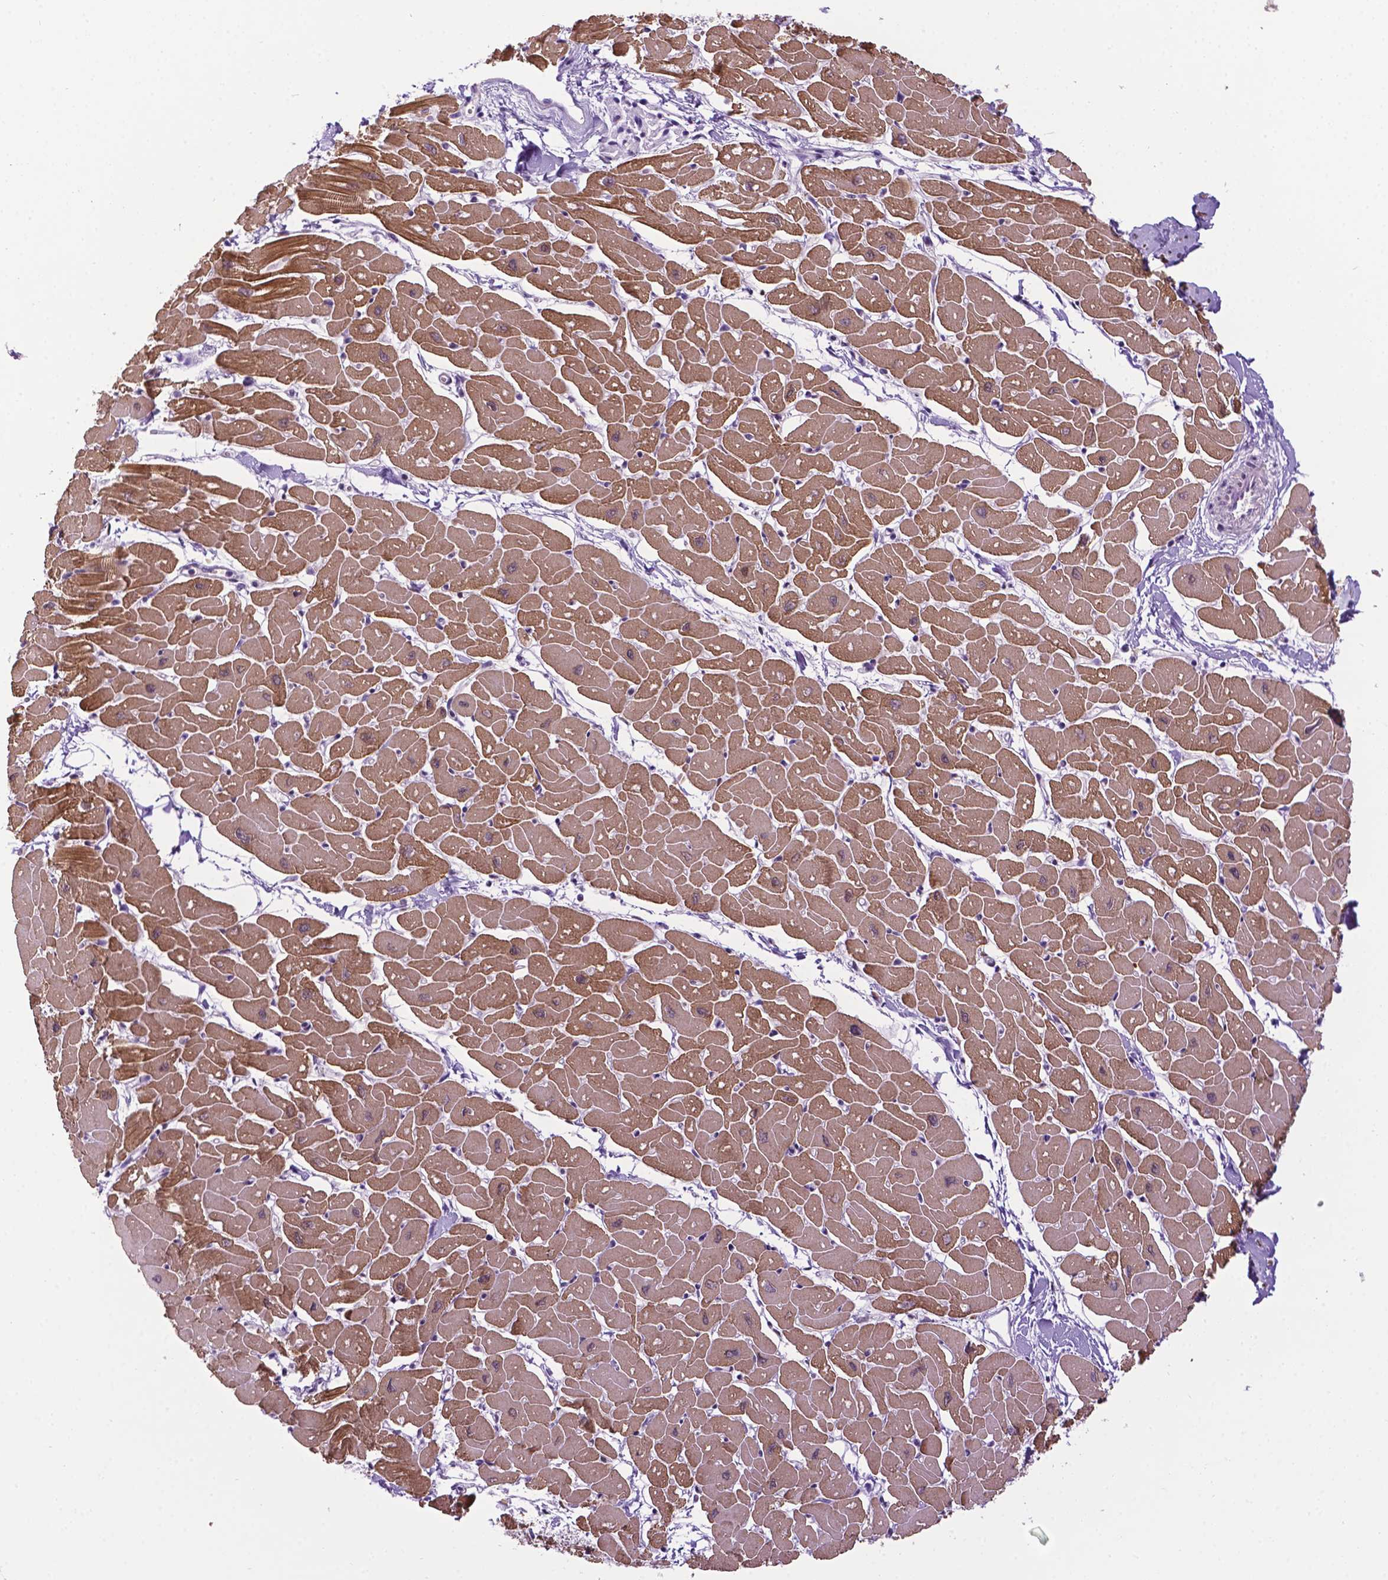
{"staining": {"intensity": "strong", "quantity": ">75%", "location": "cytoplasmic/membranous"}, "tissue": "heart muscle", "cell_type": "Cardiomyocytes", "image_type": "normal", "snomed": [{"axis": "morphology", "description": "Normal tissue, NOS"}, {"axis": "topography", "description": "Heart"}], "caption": "A brown stain shows strong cytoplasmic/membranous positivity of a protein in cardiomyocytes of normal heart muscle.", "gene": "COL23A1", "patient": {"sex": "male", "age": 57}}